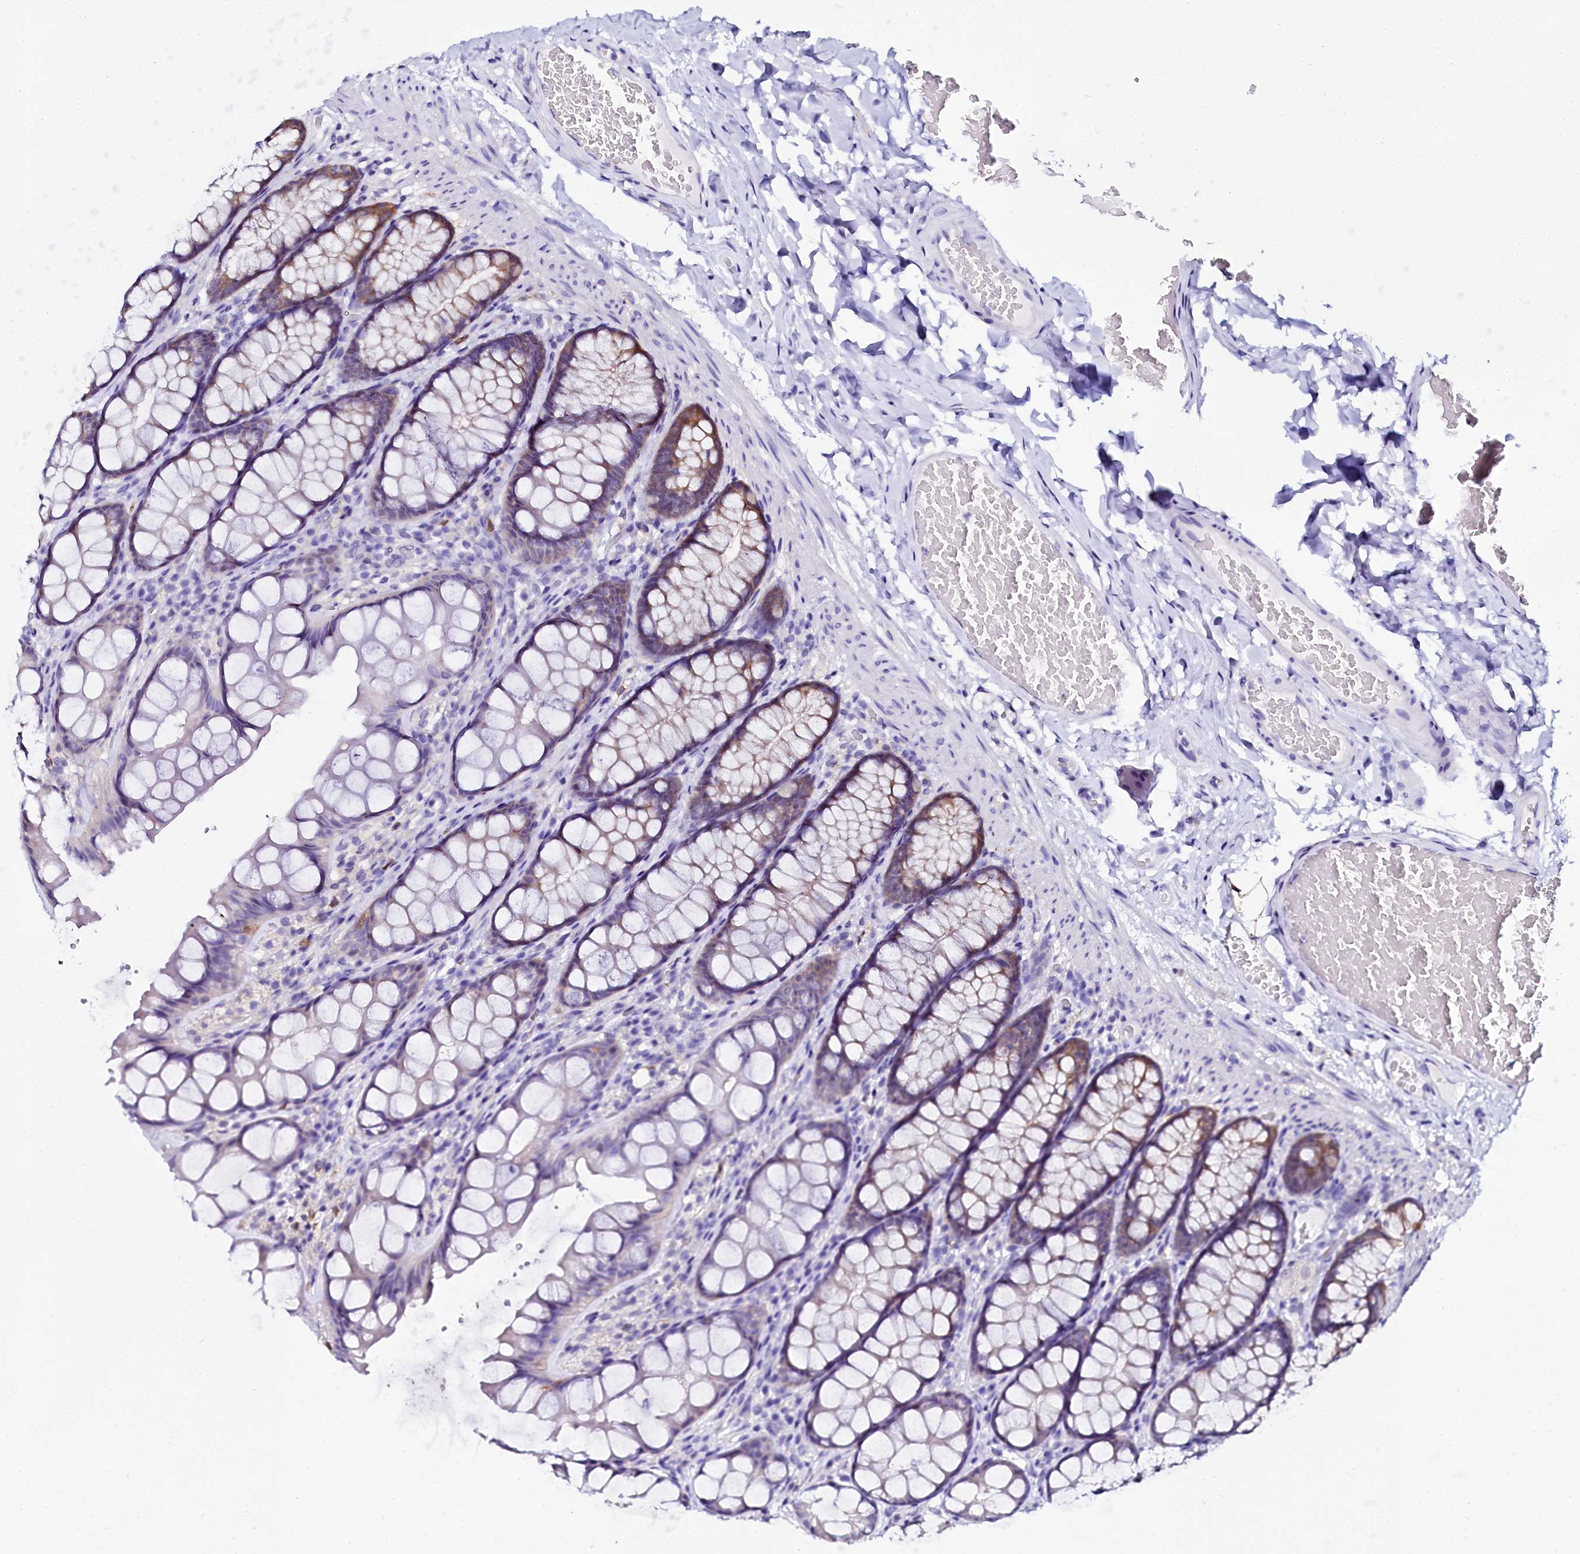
{"staining": {"intensity": "negative", "quantity": "none", "location": "none"}, "tissue": "colon", "cell_type": "Endothelial cells", "image_type": "normal", "snomed": [{"axis": "morphology", "description": "Normal tissue, NOS"}, {"axis": "topography", "description": "Colon"}], "caption": "This is an immunohistochemistry (IHC) micrograph of benign human colon. There is no expression in endothelial cells.", "gene": "SORD", "patient": {"sex": "male", "age": 47}}